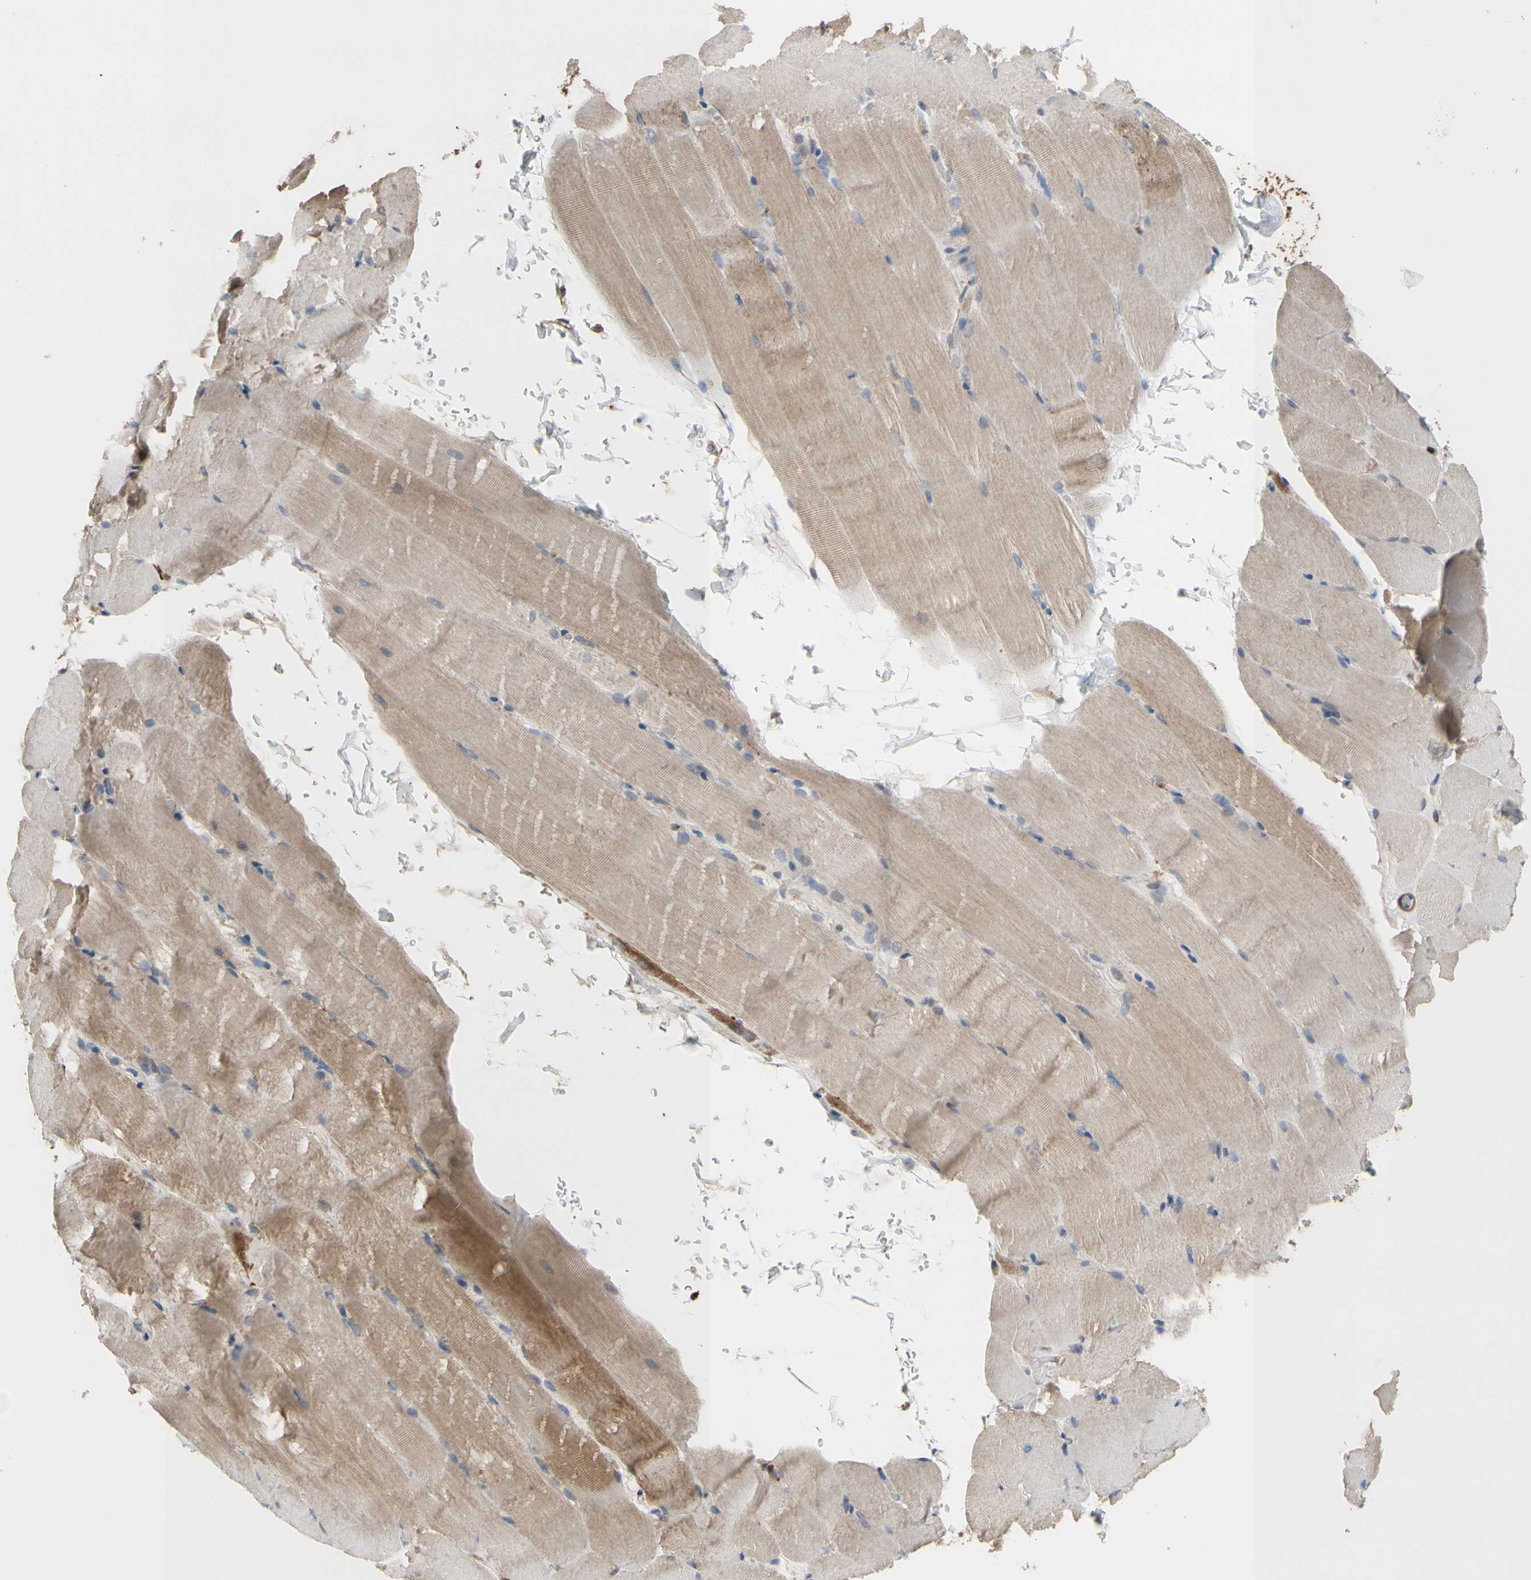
{"staining": {"intensity": "moderate", "quantity": "25%-75%", "location": "cytoplasmic/membranous"}, "tissue": "skeletal muscle", "cell_type": "Myocytes", "image_type": "normal", "snomed": [{"axis": "morphology", "description": "Normal tissue, NOS"}, {"axis": "topography", "description": "Skeletal muscle"}, {"axis": "topography", "description": "Parathyroid gland"}], "caption": "Immunohistochemistry (IHC) of normal human skeletal muscle demonstrates medium levels of moderate cytoplasmic/membranous expression in approximately 25%-75% of myocytes. The protein of interest is shown in brown color, while the nuclei are stained blue.", "gene": "ANXA6", "patient": {"sex": "female", "age": 37}}